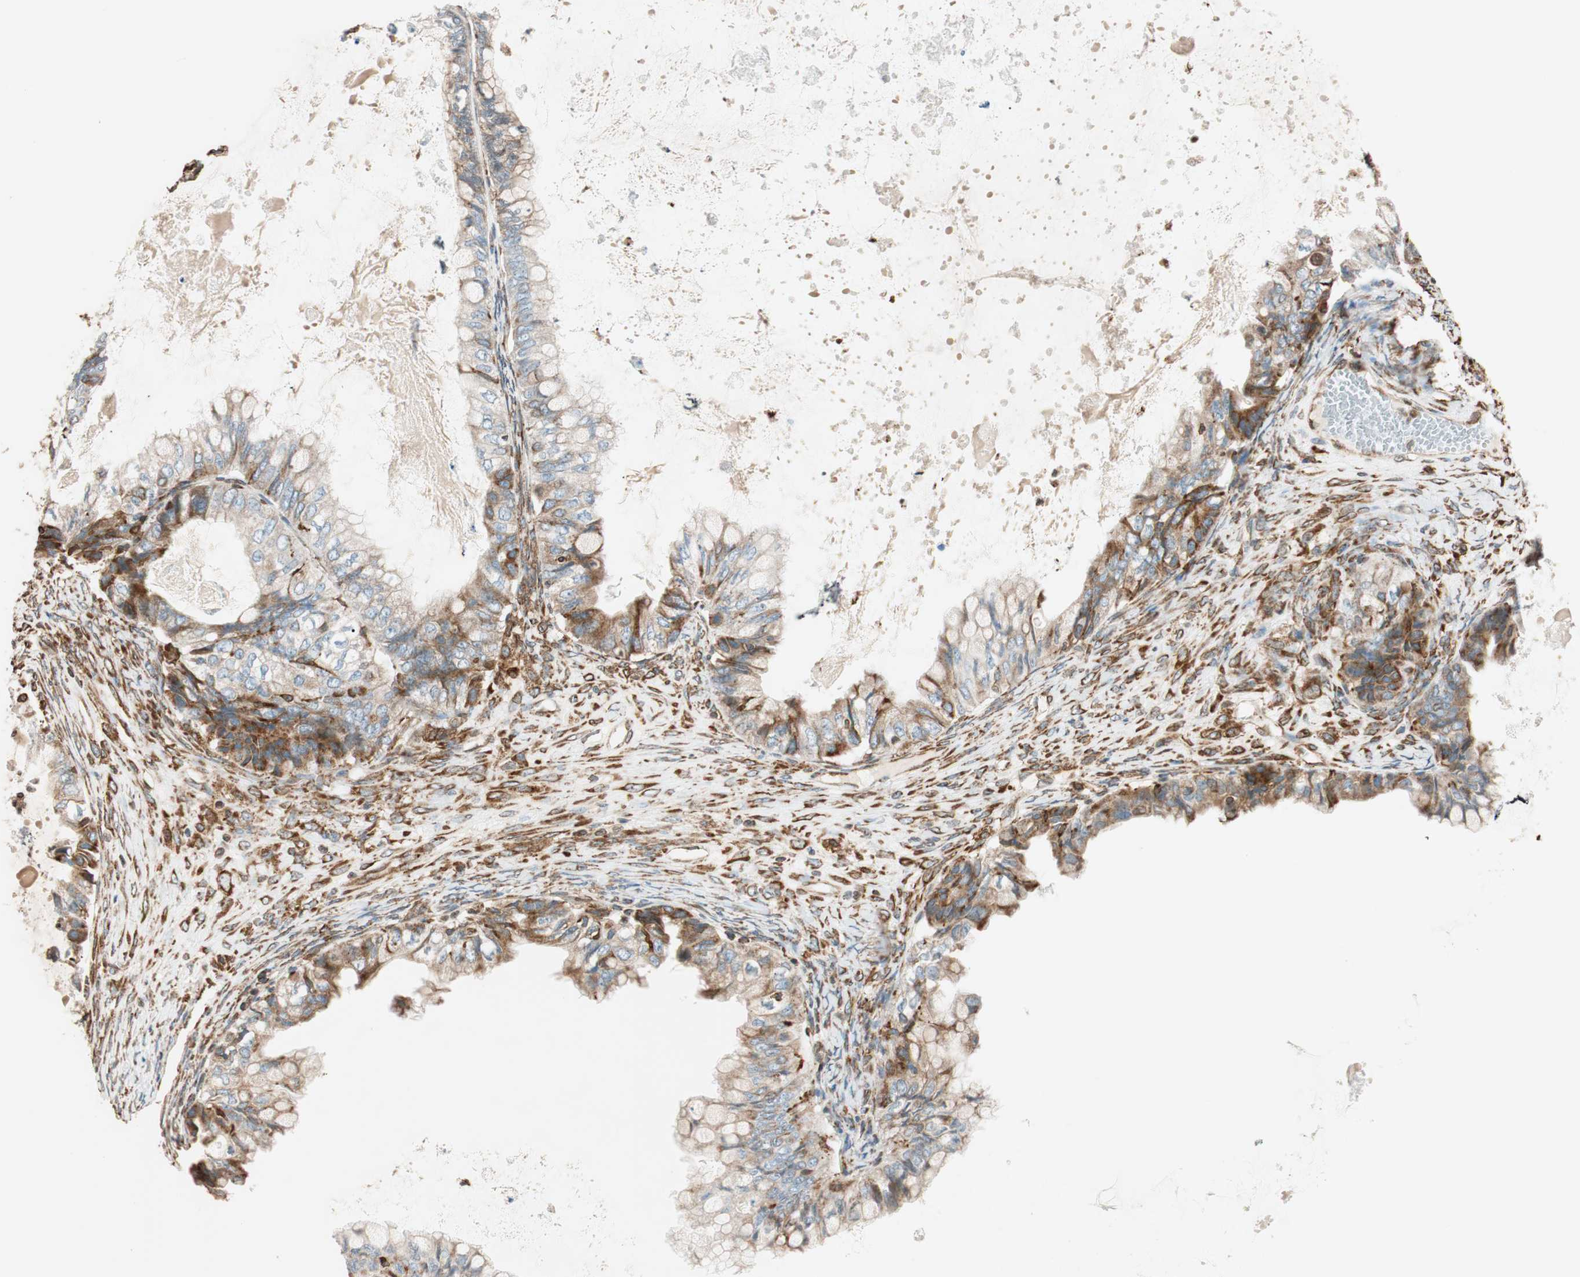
{"staining": {"intensity": "moderate", "quantity": "25%-75%", "location": "cytoplasmic/membranous"}, "tissue": "ovarian cancer", "cell_type": "Tumor cells", "image_type": "cancer", "snomed": [{"axis": "morphology", "description": "Cystadenocarcinoma, mucinous, NOS"}, {"axis": "topography", "description": "Ovary"}], "caption": "This micrograph reveals IHC staining of ovarian mucinous cystadenocarcinoma, with medium moderate cytoplasmic/membranous positivity in approximately 25%-75% of tumor cells.", "gene": "PRKCSH", "patient": {"sex": "female", "age": 80}}